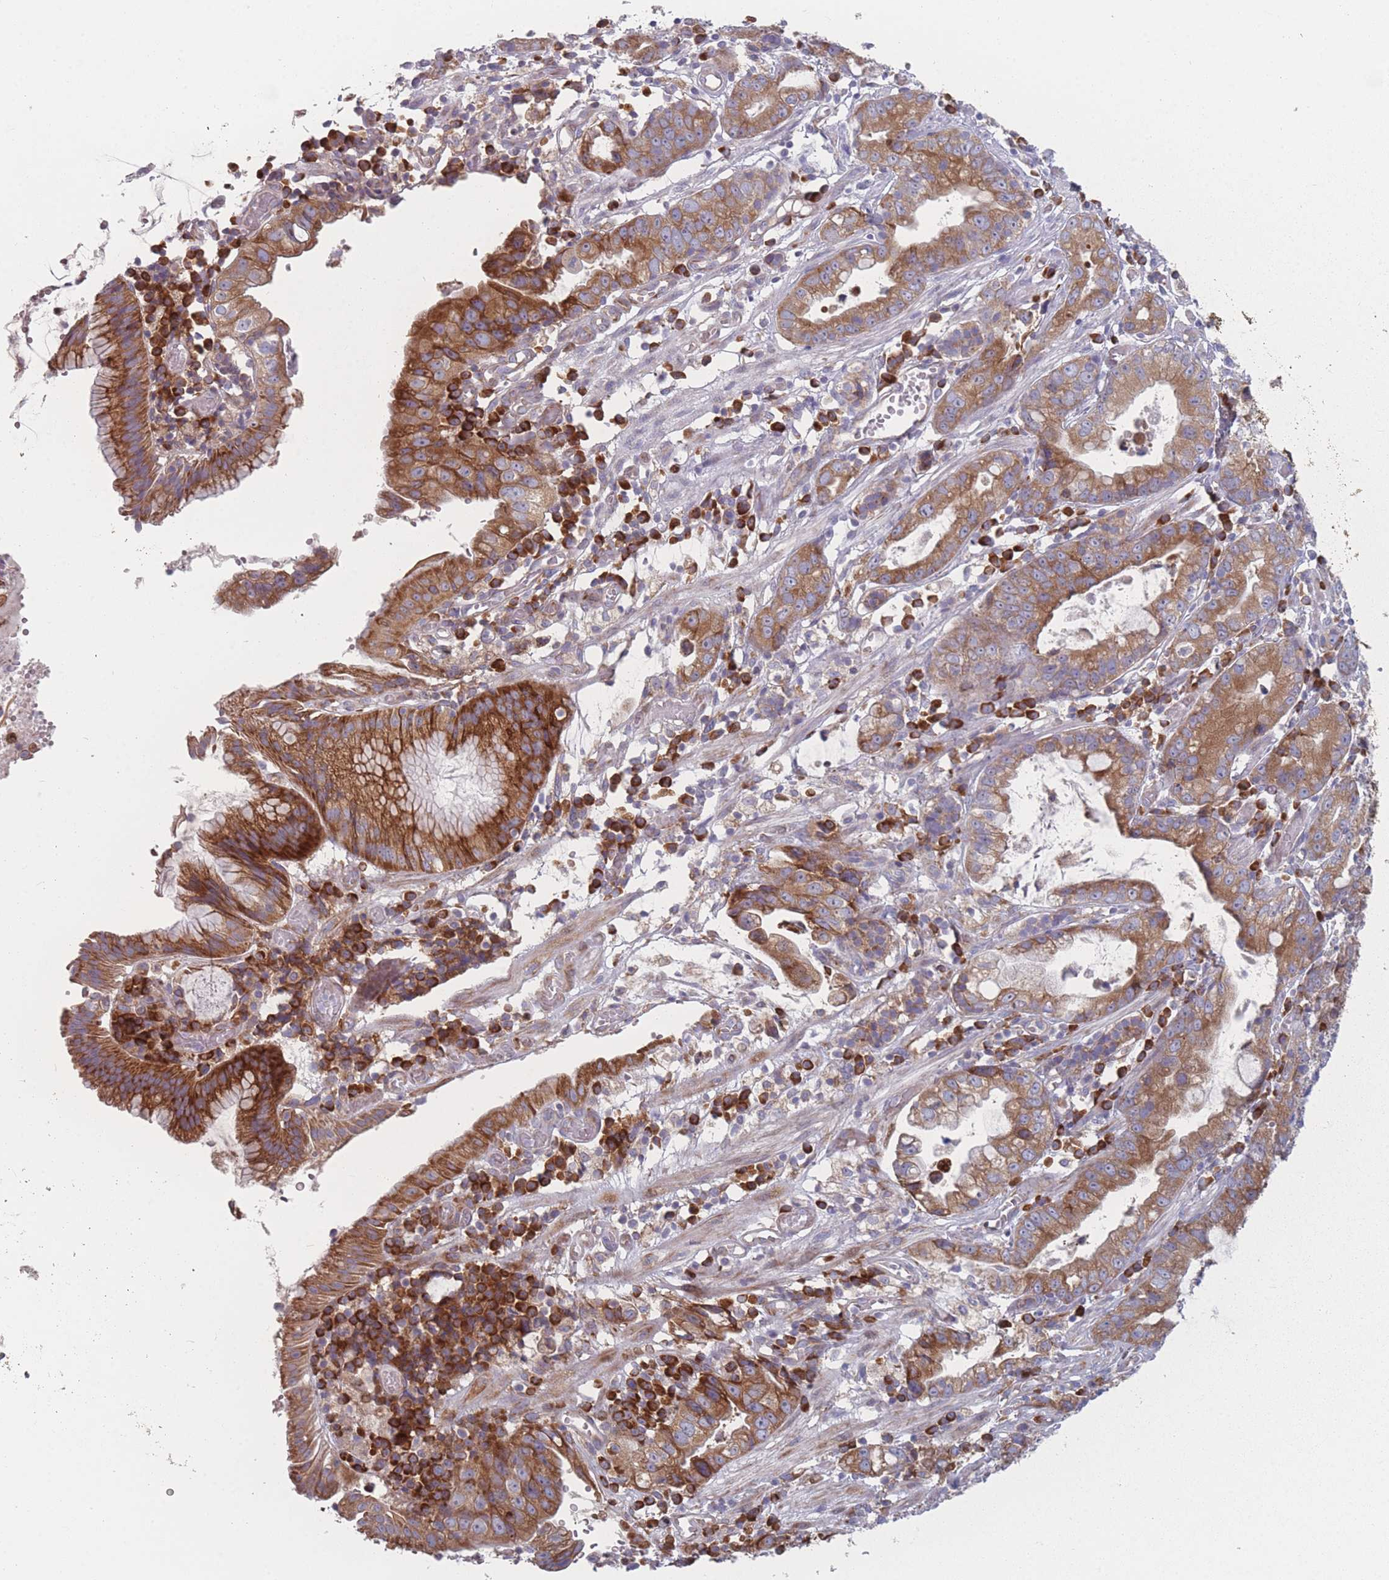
{"staining": {"intensity": "strong", "quantity": ">75%", "location": "cytoplasmic/membranous"}, "tissue": "stomach cancer", "cell_type": "Tumor cells", "image_type": "cancer", "snomed": [{"axis": "morphology", "description": "Adenocarcinoma, NOS"}, {"axis": "topography", "description": "Stomach"}], "caption": "Adenocarcinoma (stomach) was stained to show a protein in brown. There is high levels of strong cytoplasmic/membranous expression in approximately >75% of tumor cells. (brown staining indicates protein expression, while blue staining denotes nuclei).", "gene": "CACNG5", "patient": {"sex": "male", "age": 55}}